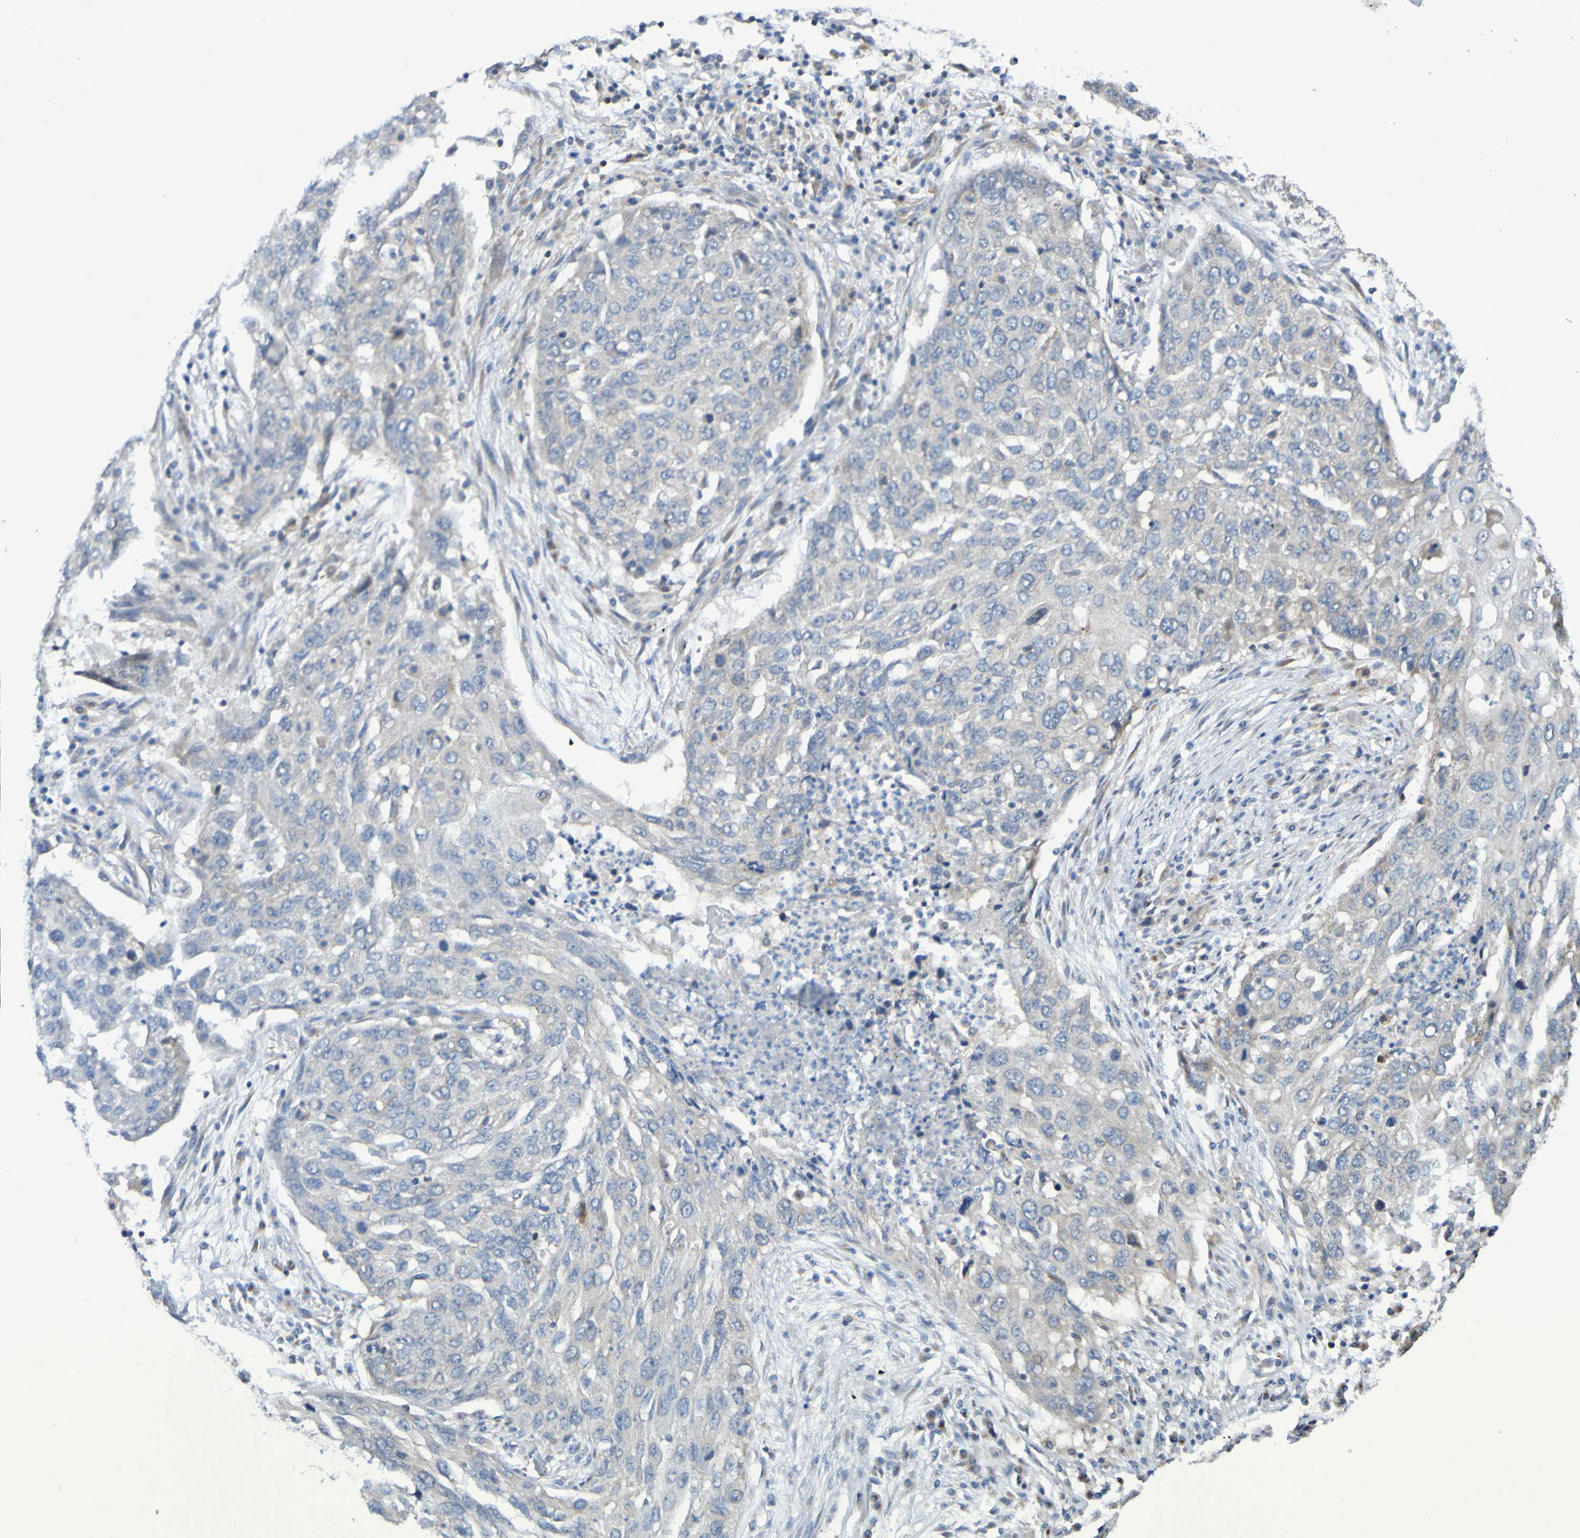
{"staining": {"intensity": "negative", "quantity": "none", "location": "none"}, "tissue": "lung cancer", "cell_type": "Tumor cells", "image_type": "cancer", "snomed": [{"axis": "morphology", "description": "Squamous cell carcinoma, NOS"}, {"axis": "topography", "description": "Lung"}], "caption": "Immunohistochemical staining of lung cancer demonstrates no significant staining in tumor cells. The staining was performed using DAB (3,3'-diaminobenzidine) to visualize the protein expression in brown, while the nuclei were stained in blue with hematoxylin (Magnification: 20x).", "gene": "LMBRD2", "patient": {"sex": "female", "age": 63}}